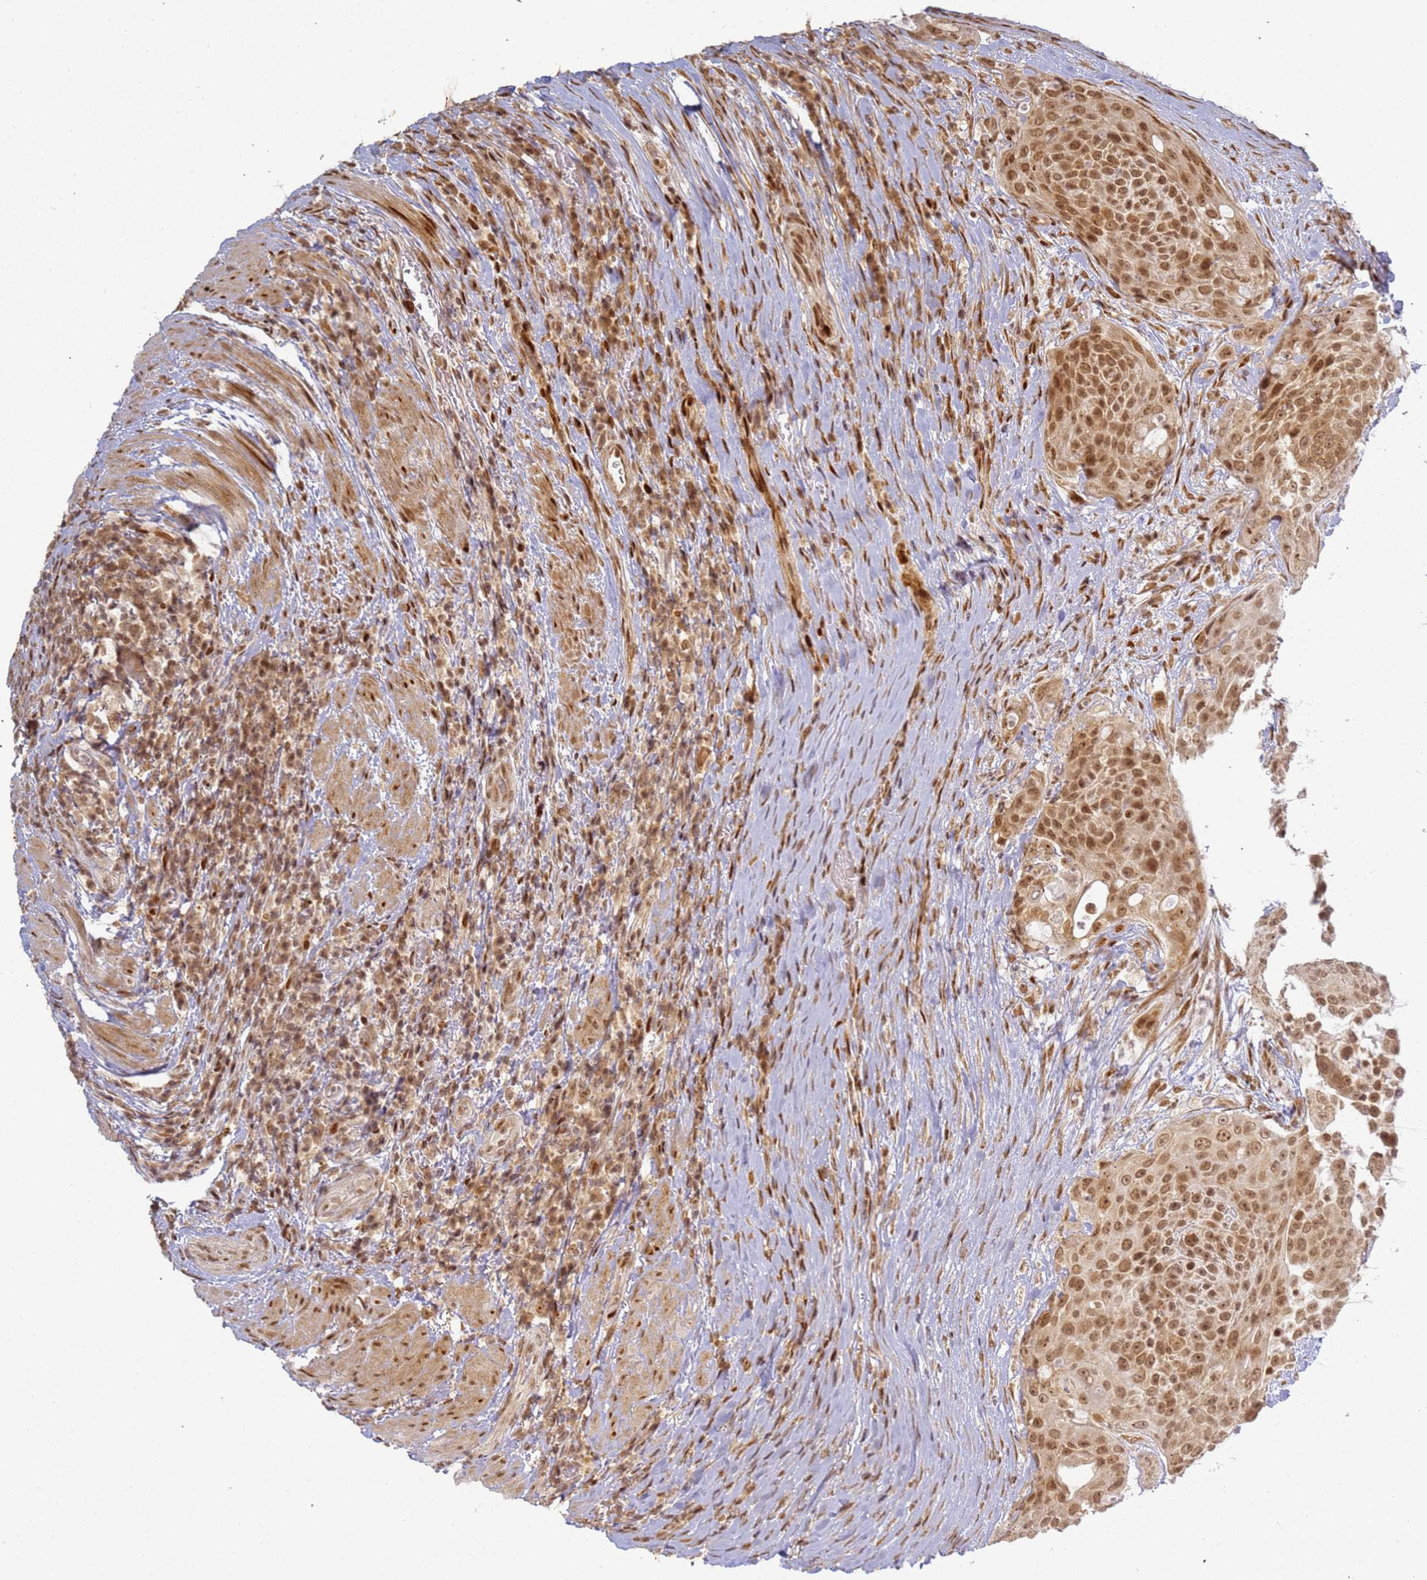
{"staining": {"intensity": "moderate", "quantity": ">75%", "location": "nuclear"}, "tissue": "urothelial cancer", "cell_type": "Tumor cells", "image_type": "cancer", "snomed": [{"axis": "morphology", "description": "Urothelial carcinoma, High grade"}, {"axis": "topography", "description": "Urinary bladder"}], "caption": "A histopathology image of human high-grade urothelial carcinoma stained for a protein exhibits moderate nuclear brown staining in tumor cells.", "gene": "ABCA2", "patient": {"sex": "female", "age": 63}}